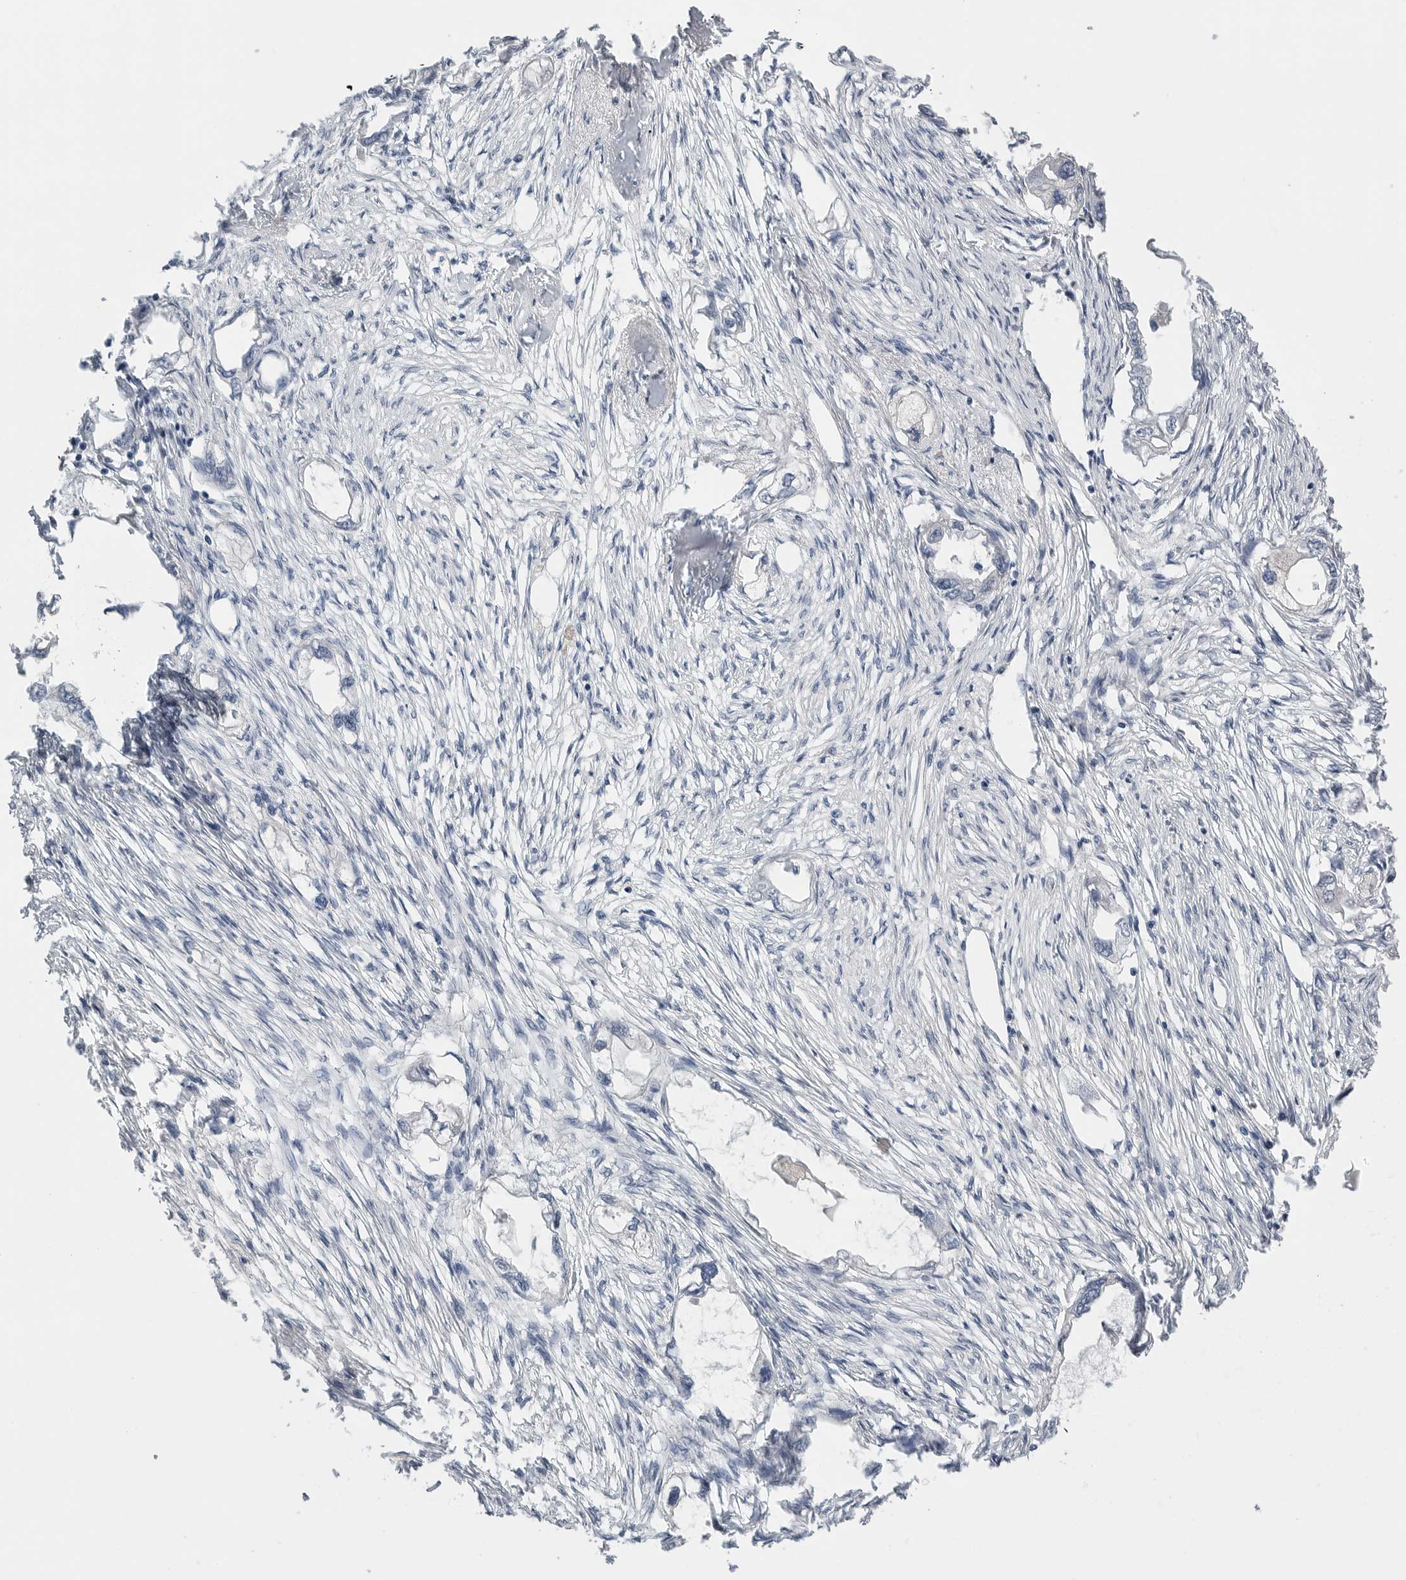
{"staining": {"intensity": "negative", "quantity": "none", "location": "none"}, "tissue": "endometrial cancer", "cell_type": "Tumor cells", "image_type": "cancer", "snomed": [{"axis": "morphology", "description": "Adenocarcinoma, NOS"}, {"axis": "morphology", "description": "Adenocarcinoma, metastatic, NOS"}, {"axis": "topography", "description": "Adipose tissue"}, {"axis": "topography", "description": "Endometrium"}], "caption": "Immunohistochemical staining of endometrial adenocarcinoma shows no significant positivity in tumor cells.", "gene": "FABP6", "patient": {"sex": "female", "age": 67}}